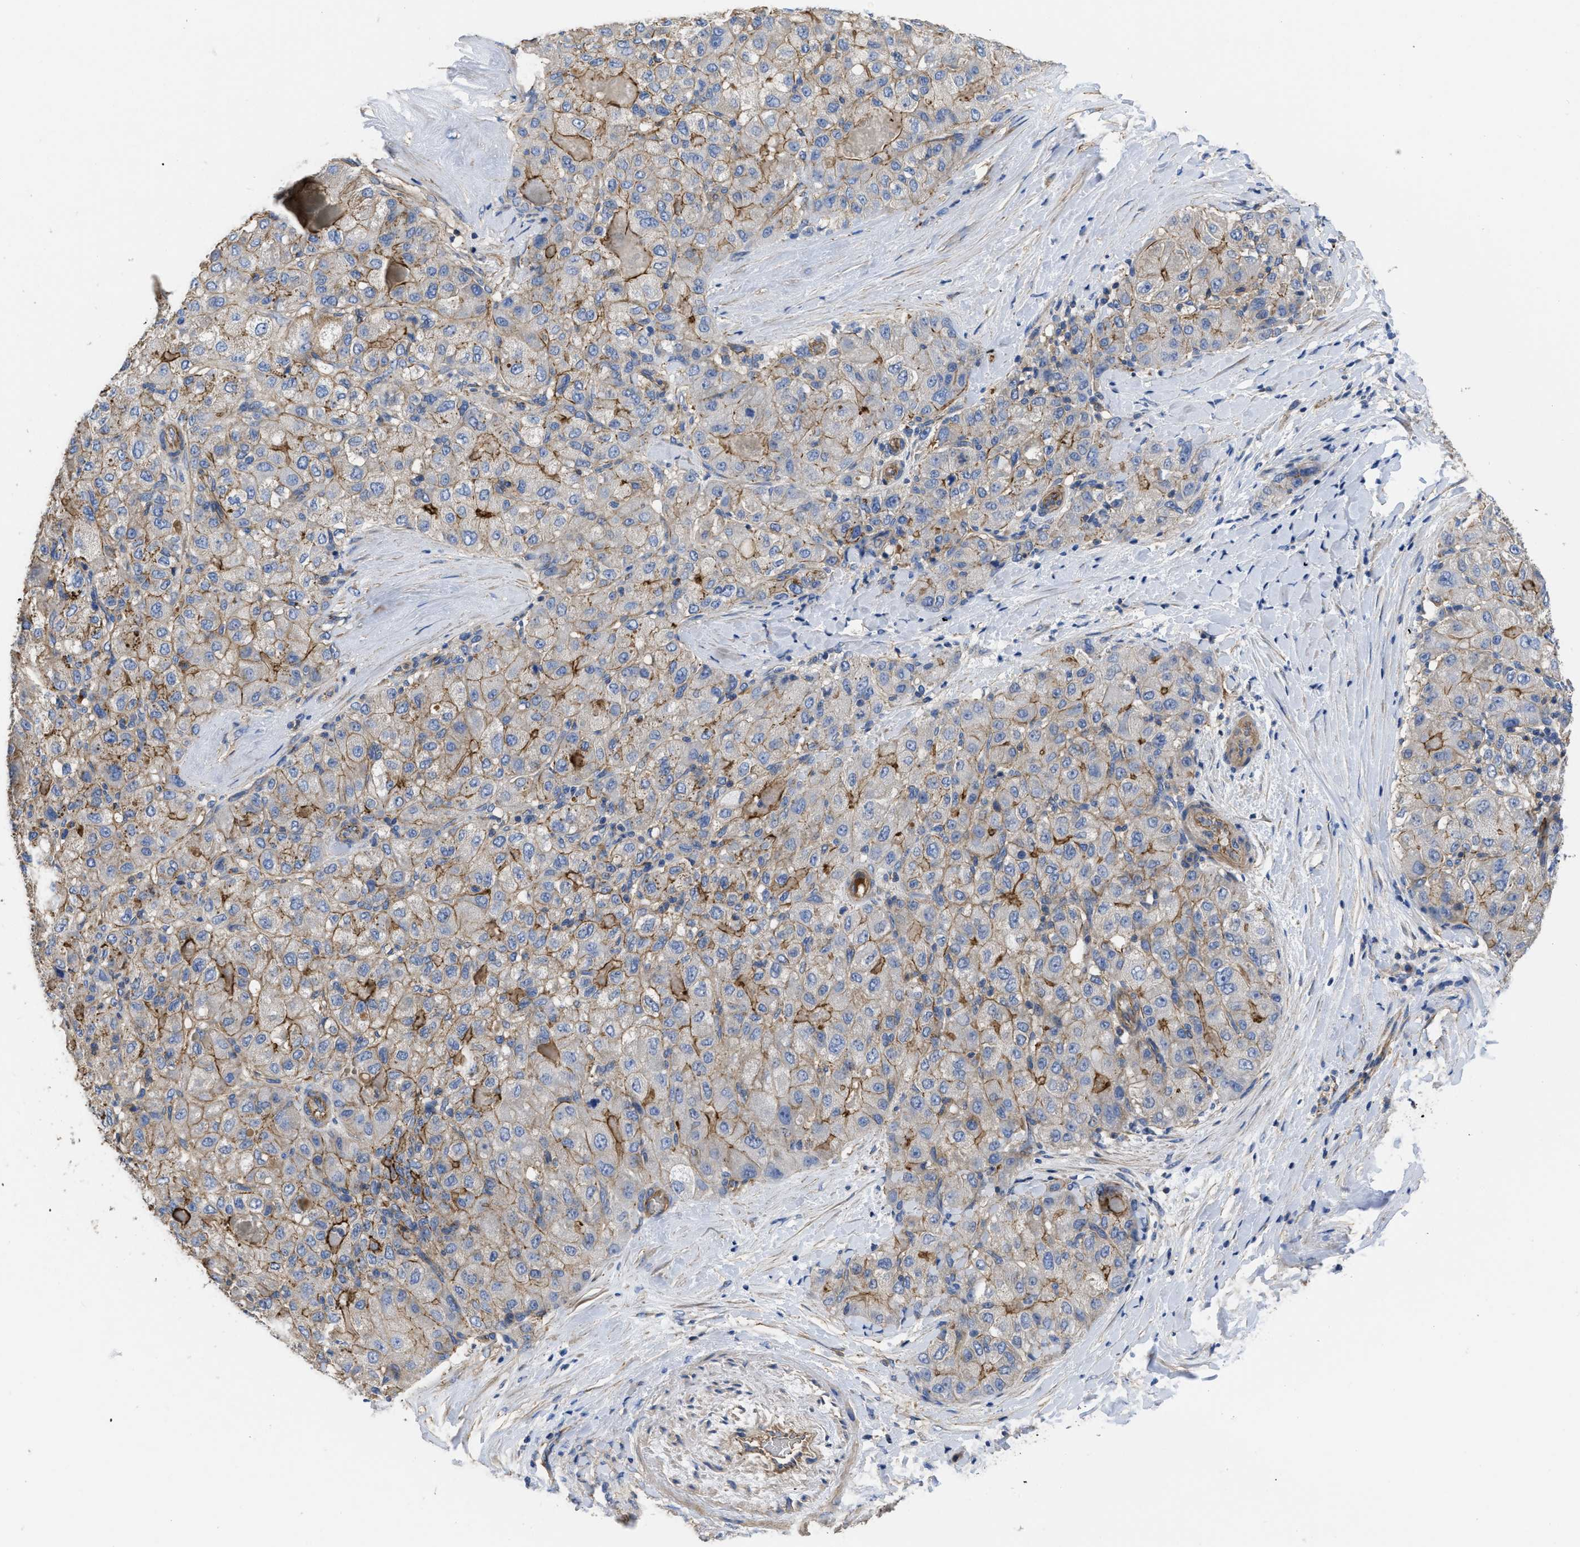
{"staining": {"intensity": "weak", "quantity": "25%-75%", "location": "cytoplasmic/membranous"}, "tissue": "liver cancer", "cell_type": "Tumor cells", "image_type": "cancer", "snomed": [{"axis": "morphology", "description": "Cholangiocarcinoma"}, {"axis": "topography", "description": "Liver"}], "caption": "Immunohistochemistry (DAB (3,3'-diaminobenzidine)) staining of human liver cancer (cholangiocarcinoma) demonstrates weak cytoplasmic/membranous protein expression in approximately 25%-75% of tumor cells.", "gene": "USP4", "patient": {"sex": "male", "age": 50}}